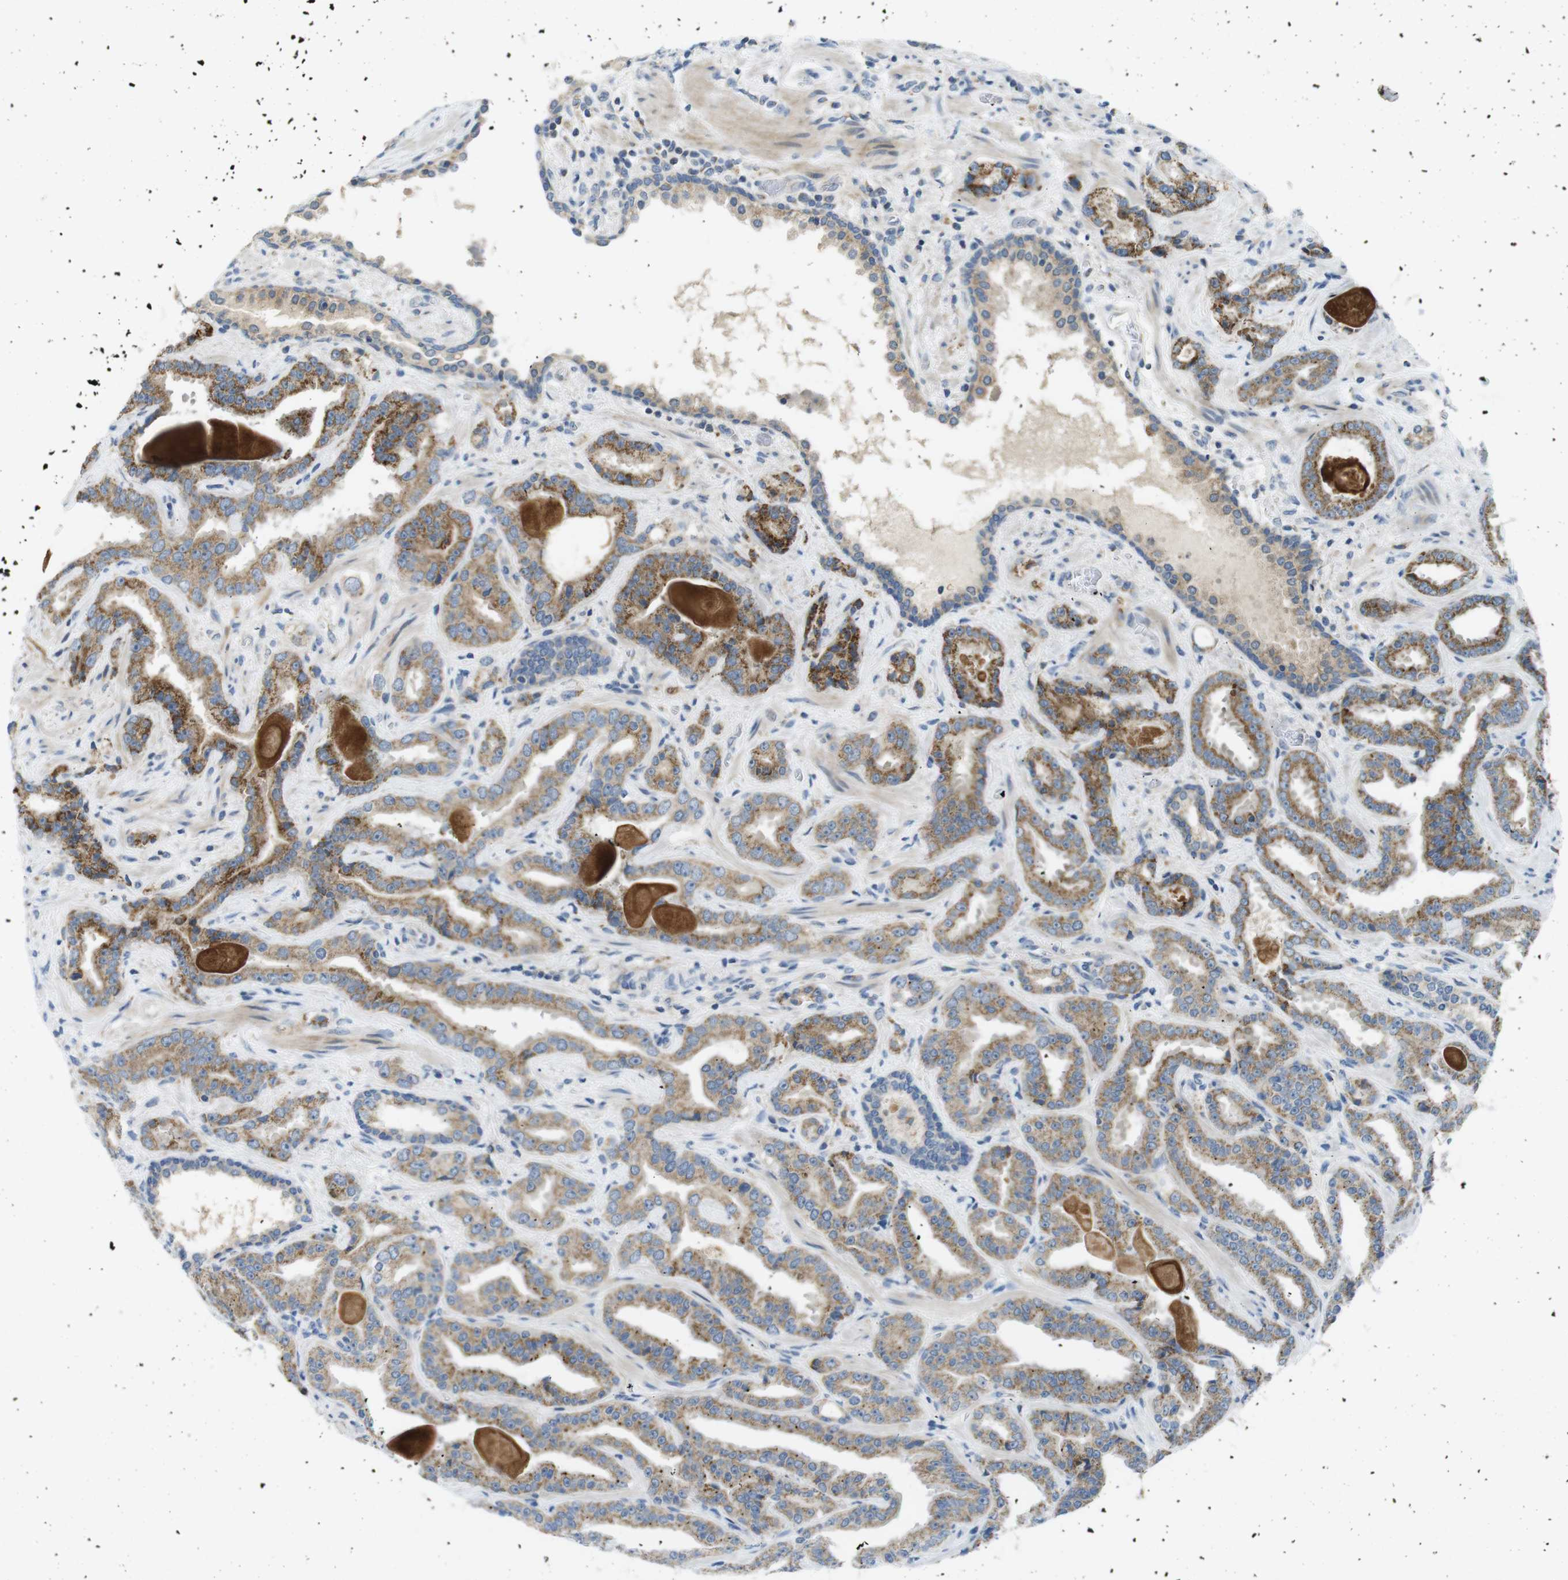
{"staining": {"intensity": "moderate", "quantity": ">75%", "location": "cytoplasmic/membranous"}, "tissue": "prostate cancer", "cell_type": "Tumor cells", "image_type": "cancer", "snomed": [{"axis": "morphology", "description": "Adenocarcinoma, Low grade"}, {"axis": "topography", "description": "Prostate"}], "caption": "Immunohistochemical staining of adenocarcinoma (low-grade) (prostate) exhibits moderate cytoplasmic/membranous protein positivity in about >75% of tumor cells. (DAB (3,3'-diaminobenzidine) IHC with brightfield microscopy, high magnification).", "gene": "MARCHF1", "patient": {"sex": "male", "age": 60}}